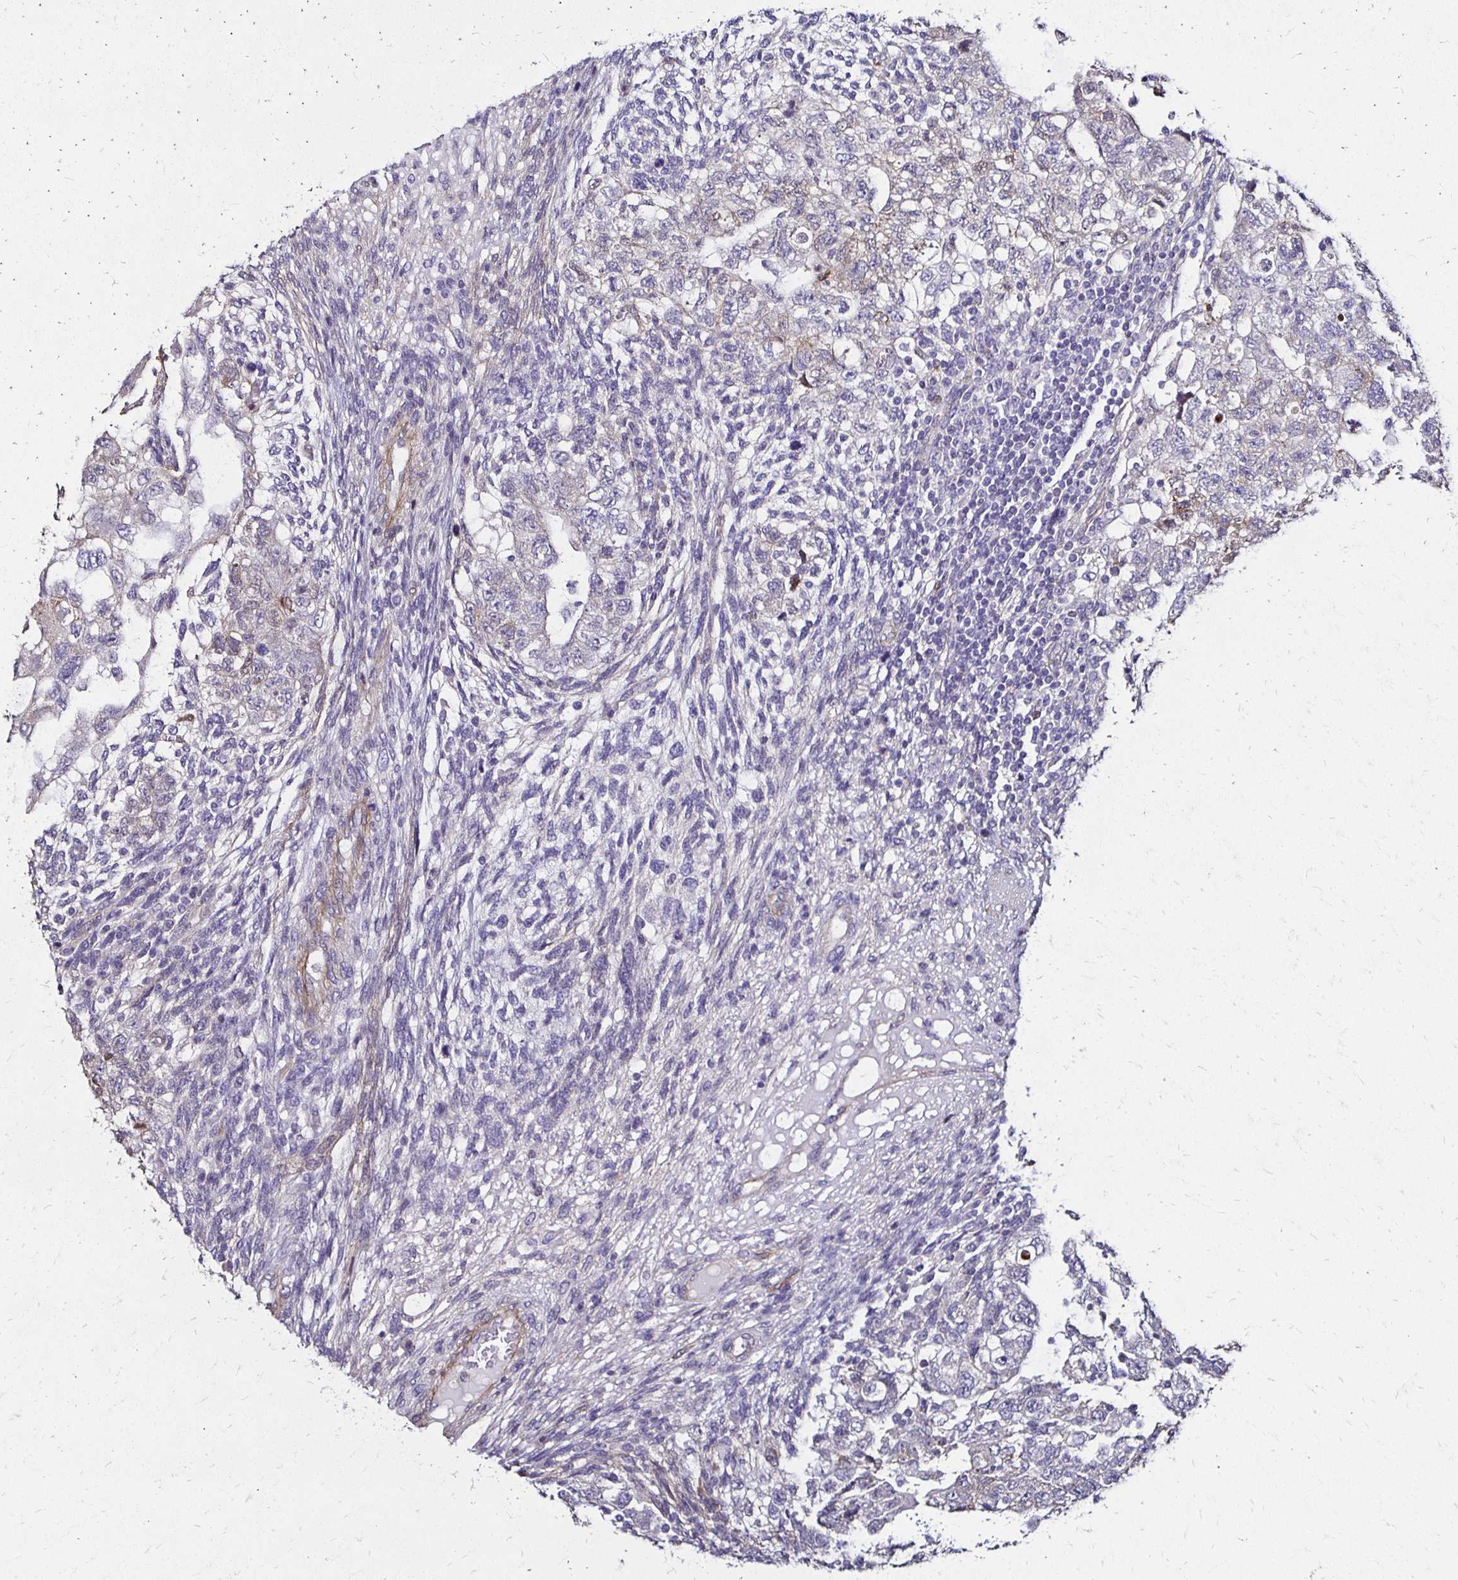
{"staining": {"intensity": "negative", "quantity": "none", "location": "none"}, "tissue": "testis cancer", "cell_type": "Tumor cells", "image_type": "cancer", "snomed": [{"axis": "morphology", "description": "Normal tissue, NOS"}, {"axis": "morphology", "description": "Carcinoma, Embryonal, NOS"}, {"axis": "topography", "description": "Testis"}], "caption": "The photomicrograph demonstrates no staining of tumor cells in embryonal carcinoma (testis).", "gene": "ITGB1", "patient": {"sex": "male", "age": 36}}